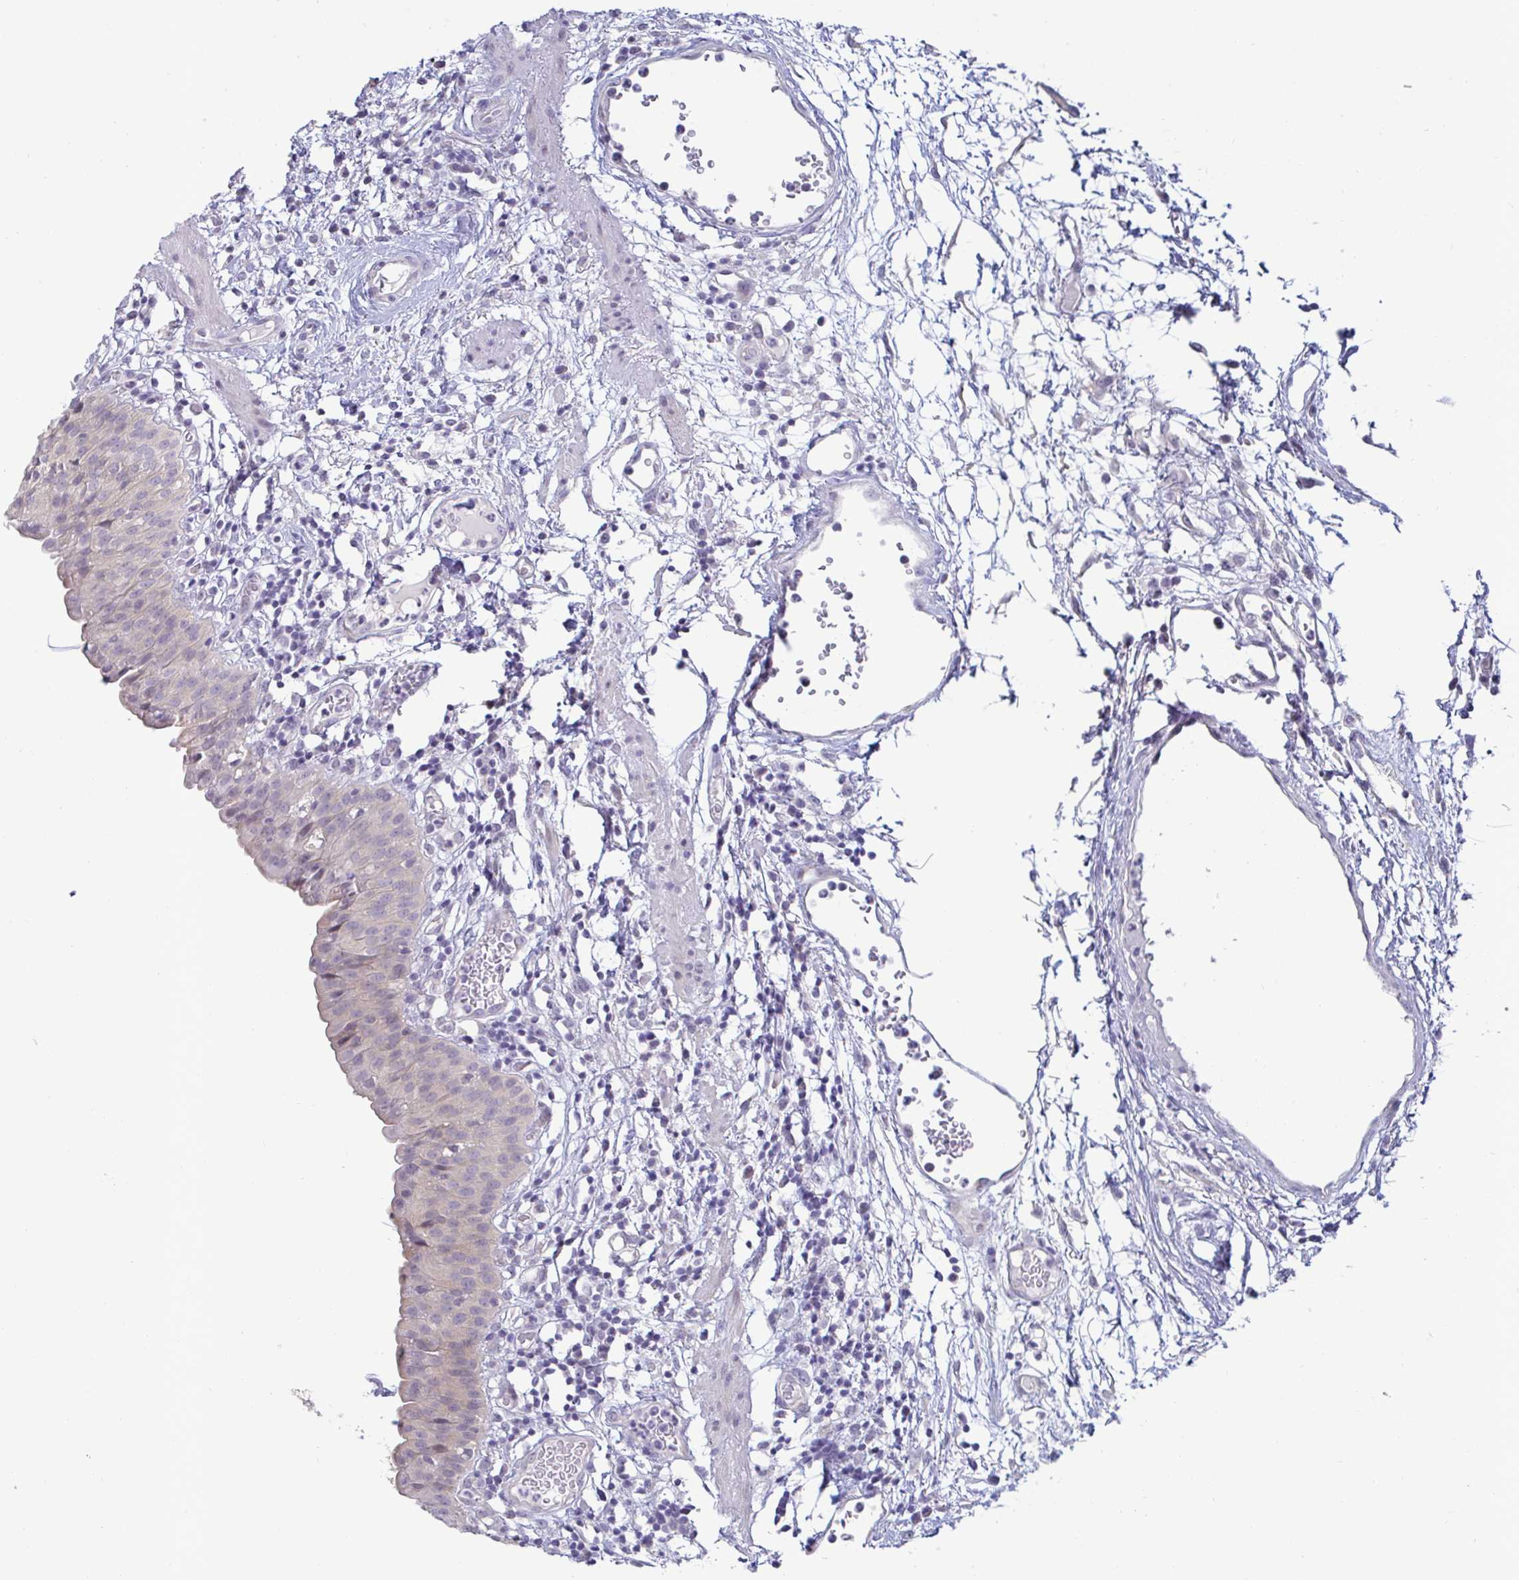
{"staining": {"intensity": "moderate", "quantity": "25%-75%", "location": "cytoplasmic/membranous,nuclear"}, "tissue": "urinary bladder", "cell_type": "Urothelial cells", "image_type": "normal", "snomed": [{"axis": "morphology", "description": "Normal tissue, NOS"}, {"axis": "morphology", "description": "Inflammation, NOS"}, {"axis": "topography", "description": "Urinary bladder"}], "caption": "Immunohistochemical staining of benign urinary bladder shows moderate cytoplasmic/membranous,nuclear protein positivity in about 25%-75% of urothelial cells. The staining was performed using DAB (3,3'-diaminobenzidine) to visualize the protein expression in brown, while the nuclei were stained in blue with hematoxylin (Magnification: 20x).", "gene": "GSTM1", "patient": {"sex": "male", "age": 57}}